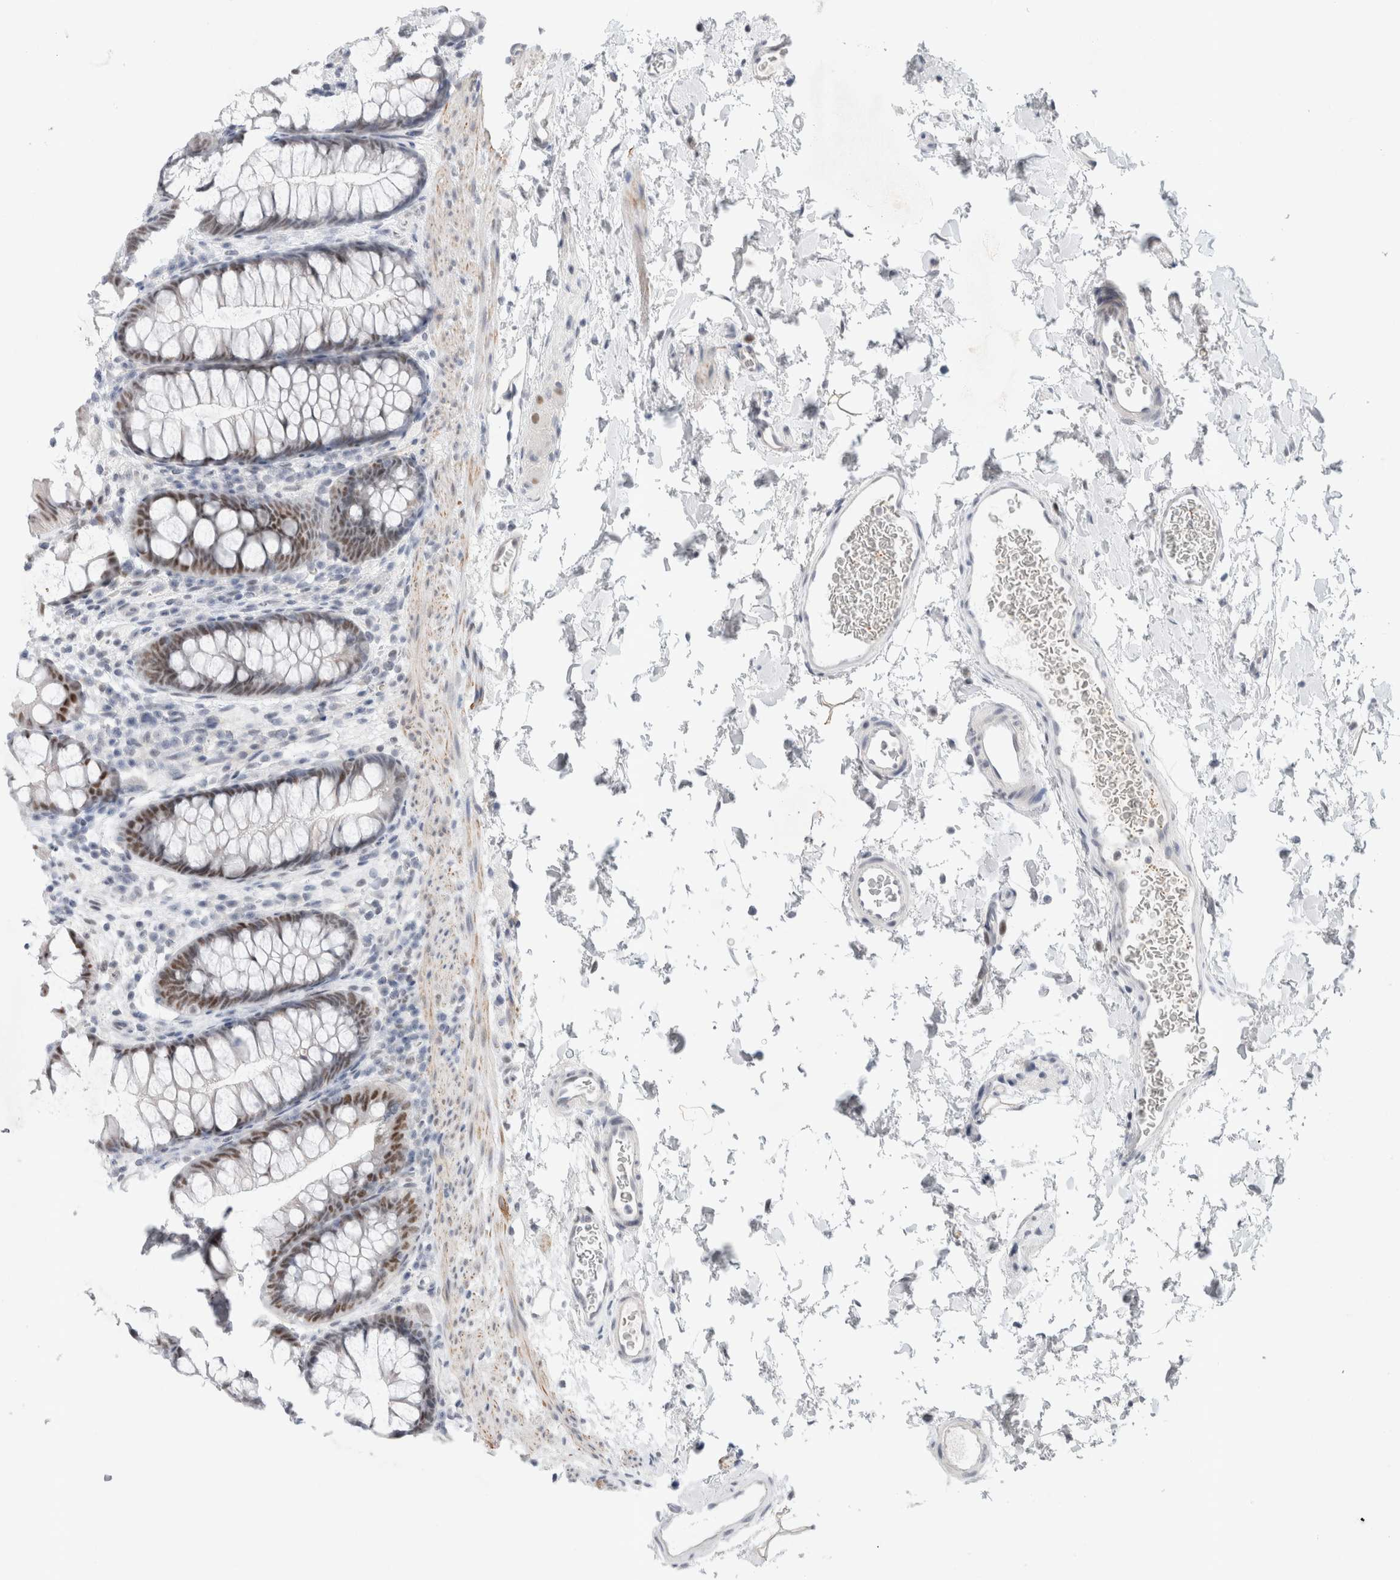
{"staining": {"intensity": "negative", "quantity": "none", "location": "none"}, "tissue": "colon", "cell_type": "Endothelial cells", "image_type": "normal", "snomed": [{"axis": "morphology", "description": "Normal tissue, NOS"}, {"axis": "topography", "description": "Colon"}], "caption": "The histopathology image displays no significant expression in endothelial cells of colon.", "gene": "KNL1", "patient": {"sex": "female", "age": 62}}